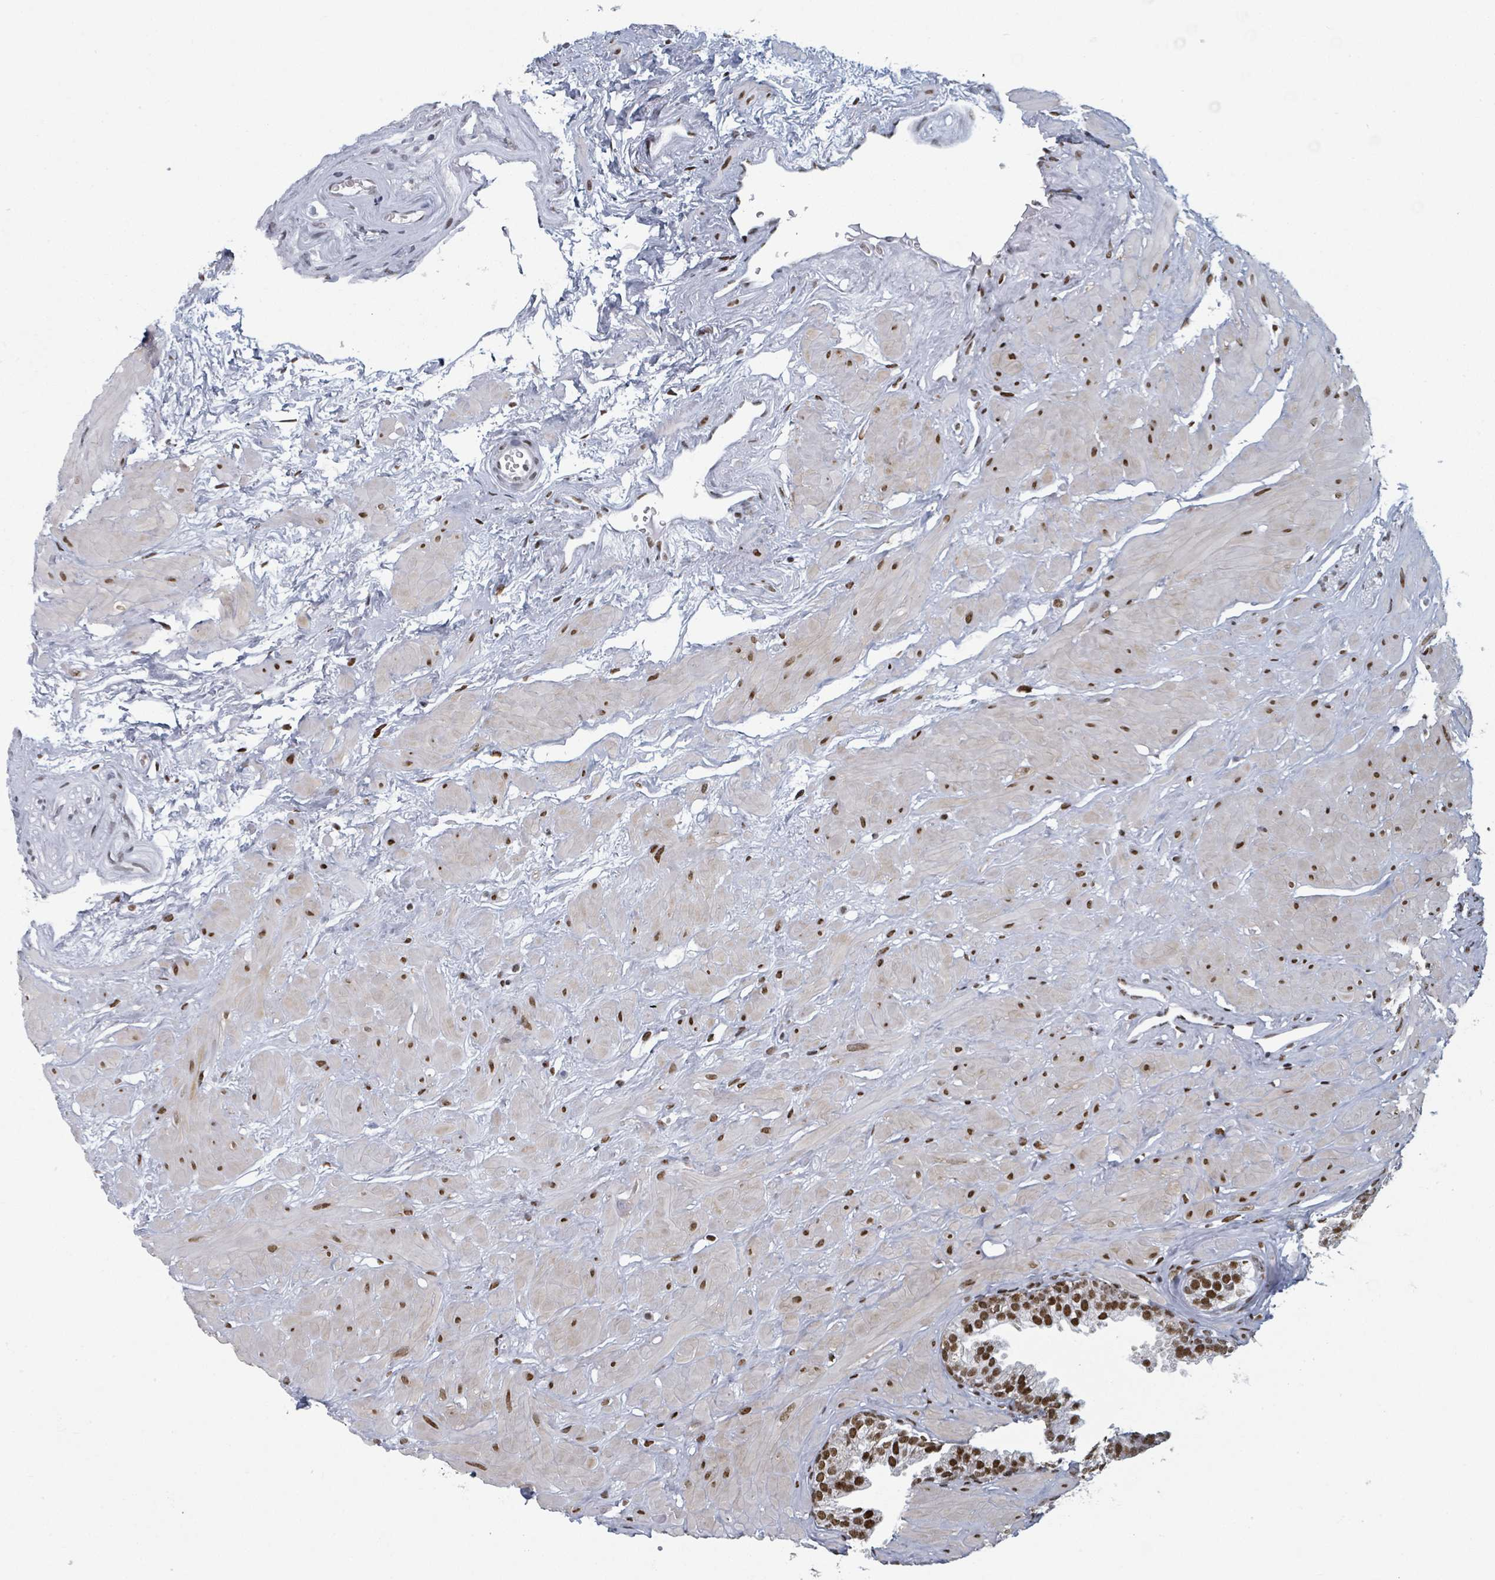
{"staining": {"intensity": "strong", "quantity": ">75%", "location": "nuclear"}, "tissue": "prostate", "cell_type": "Glandular cells", "image_type": "normal", "snomed": [{"axis": "morphology", "description": "Normal tissue, NOS"}, {"axis": "topography", "description": "Prostate"}, {"axis": "topography", "description": "Peripheral nerve tissue"}], "caption": "The photomicrograph displays staining of benign prostate, revealing strong nuclear protein expression (brown color) within glandular cells. Using DAB (3,3'-diaminobenzidine) (brown) and hematoxylin (blue) stains, captured at high magnification using brightfield microscopy.", "gene": "DHX16", "patient": {"sex": "male", "age": 55}}